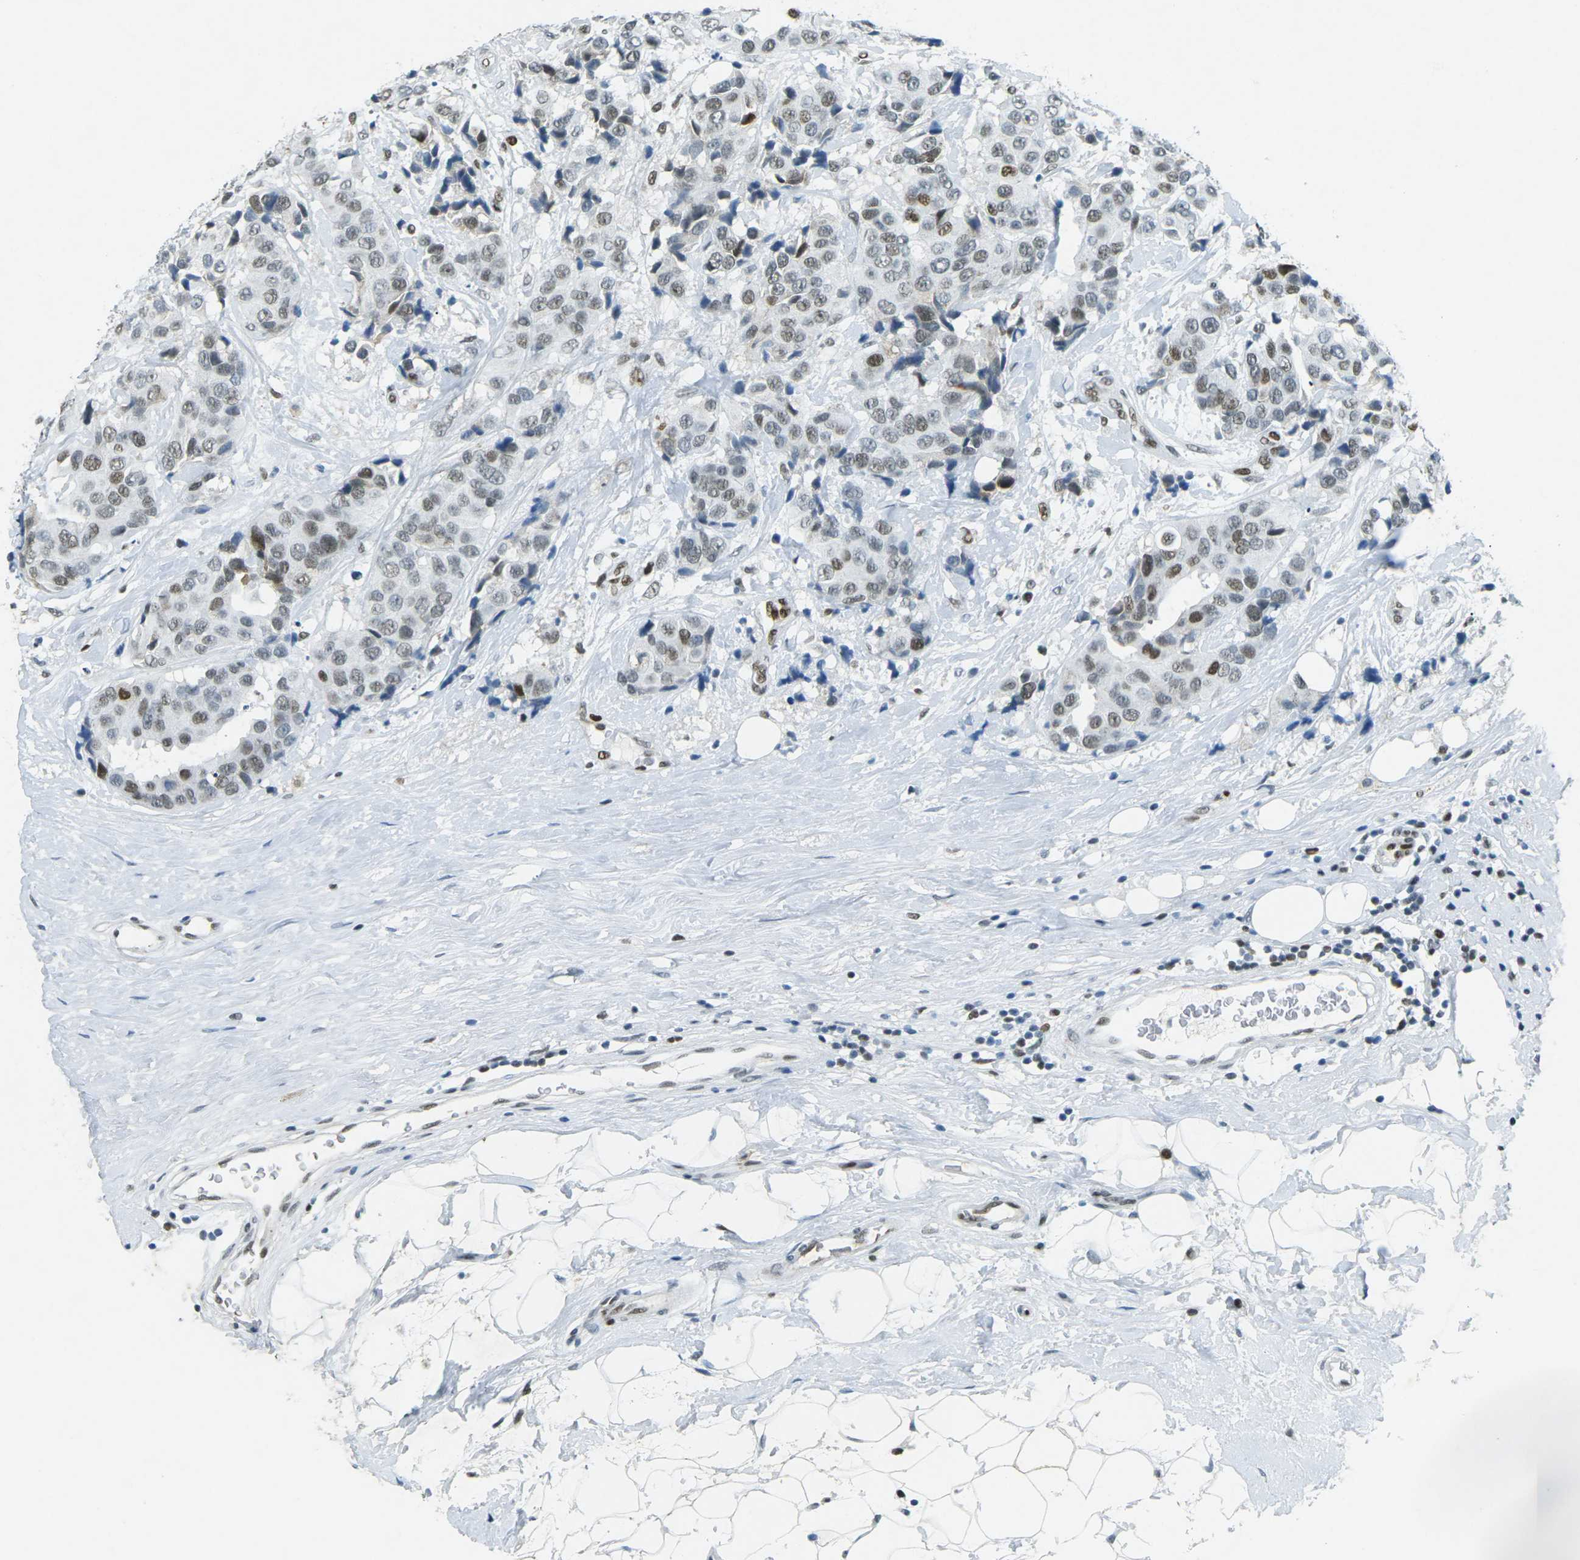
{"staining": {"intensity": "moderate", "quantity": ">75%", "location": "nuclear"}, "tissue": "breast cancer", "cell_type": "Tumor cells", "image_type": "cancer", "snomed": [{"axis": "morphology", "description": "Normal tissue, NOS"}, {"axis": "morphology", "description": "Duct carcinoma"}, {"axis": "topography", "description": "Breast"}], "caption": "Moderate nuclear staining is appreciated in about >75% of tumor cells in breast cancer (intraductal carcinoma).", "gene": "RB1", "patient": {"sex": "female", "age": 39}}